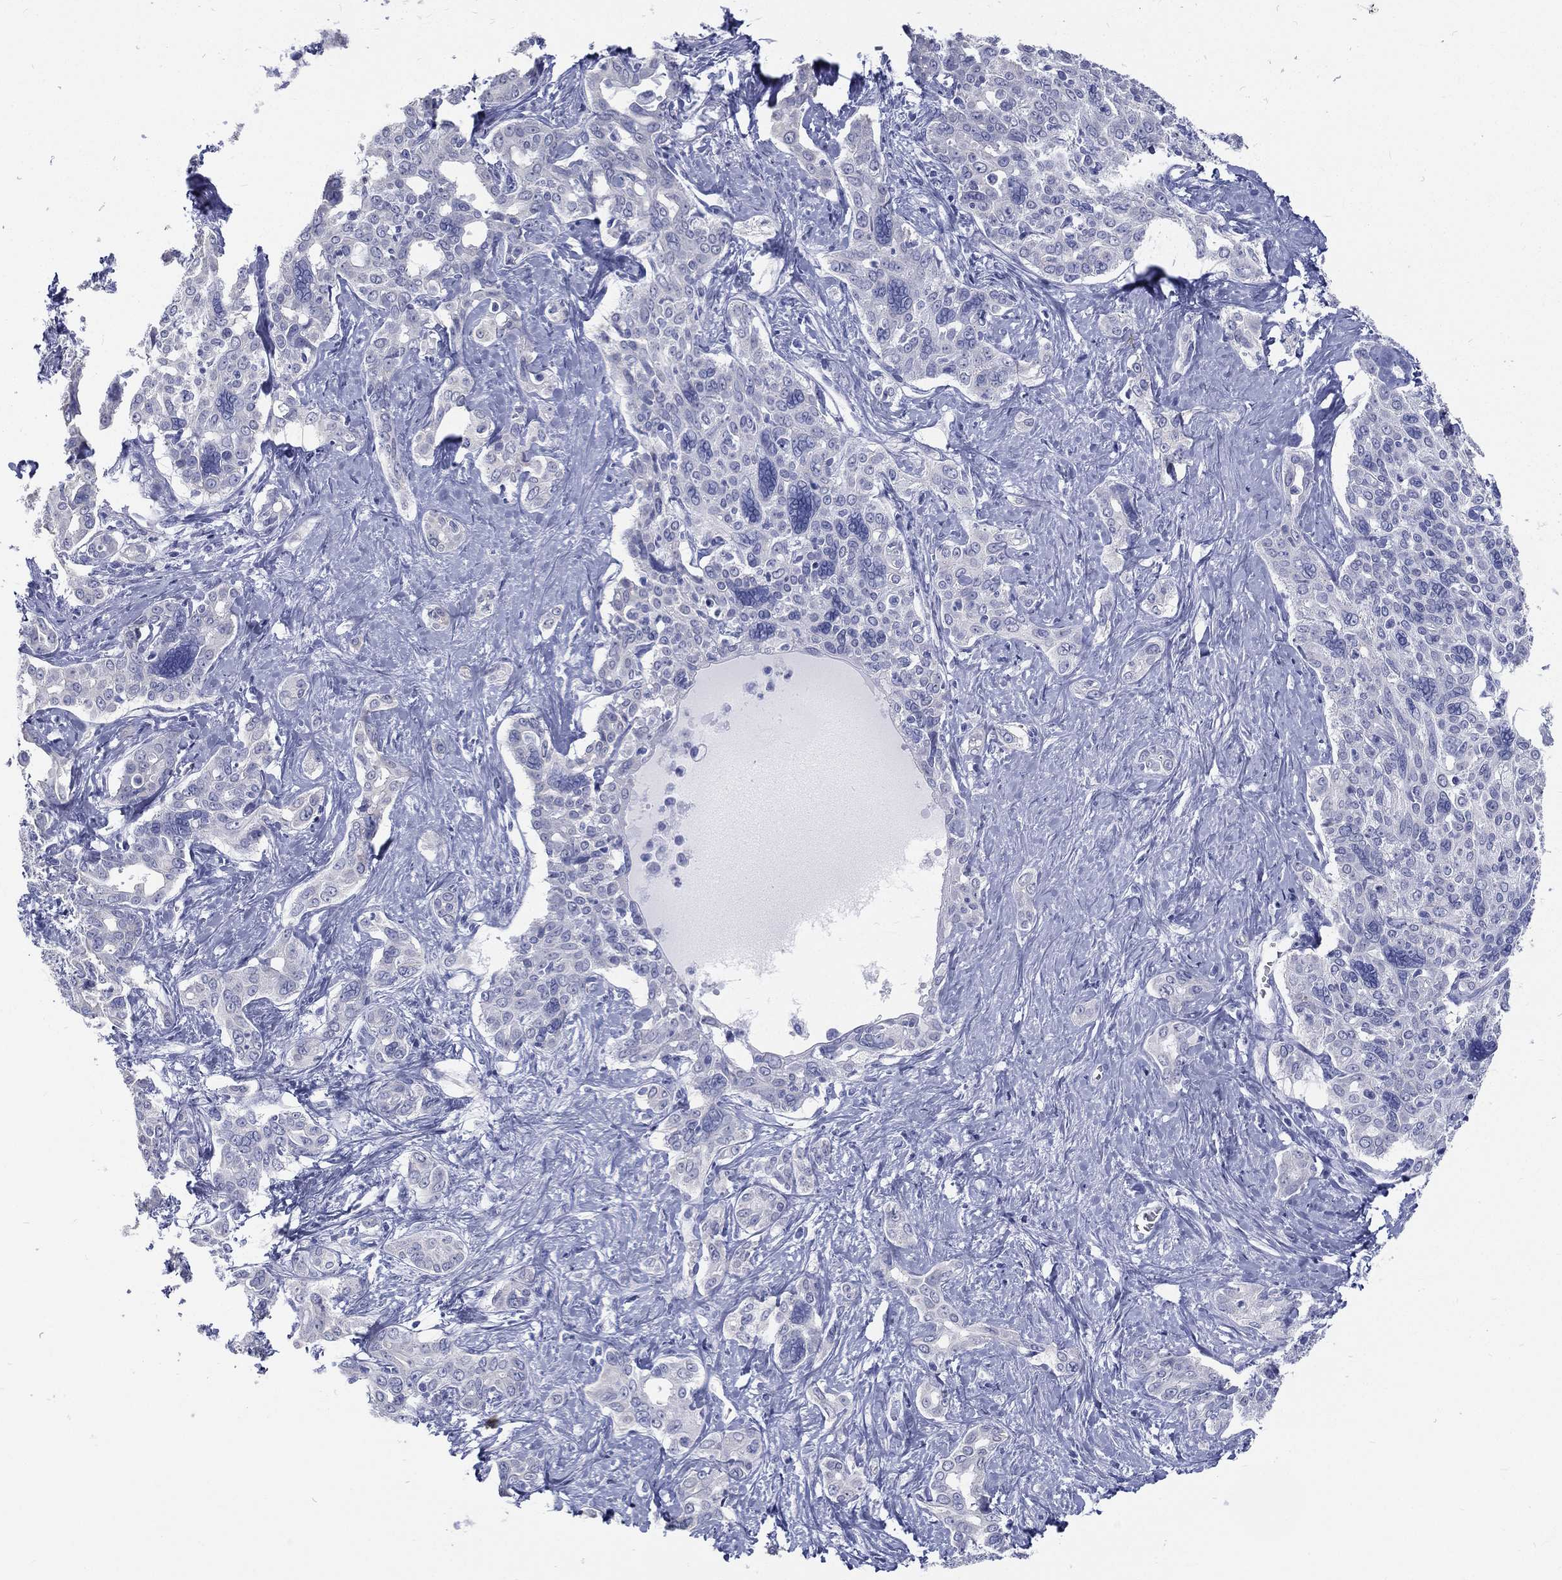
{"staining": {"intensity": "negative", "quantity": "none", "location": "none"}, "tissue": "liver cancer", "cell_type": "Tumor cells", "image_type": "cancer", "snomed": [{"axis": "morphology", "description": "Cholangiocarcinoma"}, {"axis": "topography", "description": "Liver"}], "caption": "DAB (3,3'-diaminobenzidine) immunohistochemical staining of human liver cancer (cholangiocarcinoma) shows no significant expression in tumor cells. (Immunohistochemistry (ihc), brightfield microscopy, high magnification).", "gene": "RSPH4A", "patient": {"sex": "female", "age": 47}}